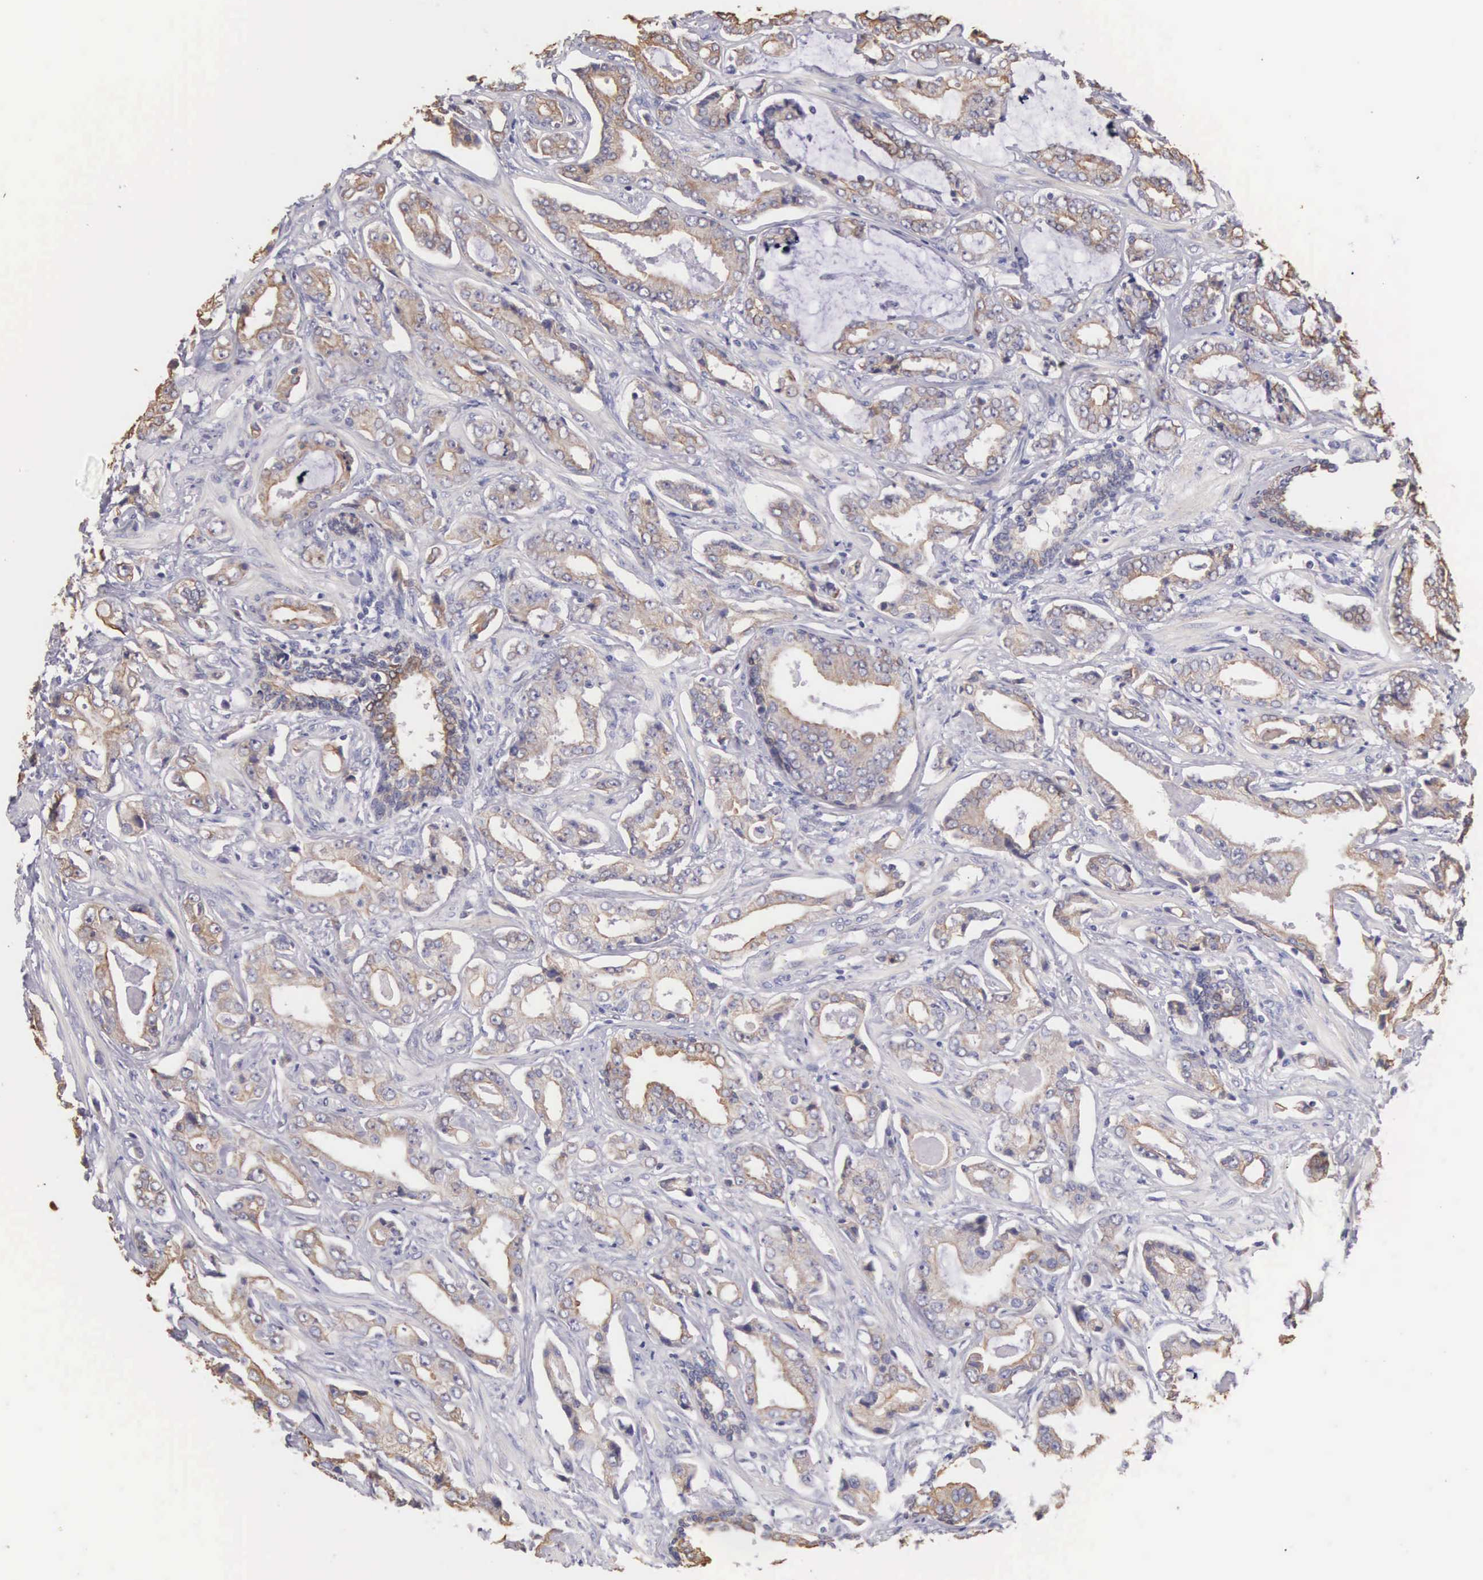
{"staining": {"intensity": "weak", "quantity": "25%-75%", "location": "cytoplasmic/membranous"}, "tissue": "prostate cancer", "cell_type": "Tumor cells", "image_type": "cancer", "snomed": [{"axis": "morphology", "description": "Adenocarcinoma, Low grade"}, {"axis": "topography", "description": "Prostate"}], "caption": "A brown stain highlights weak cytoplasmic/membranous staining of a protein in human adenocarcinoma (low-grade) (prostate) tumor cells. (DAB (3,3'-diaminobenzidine) IHC with brightfield microscopy, high magnification).", "gene": "PIR", "patient": {"sex": "male", "age": 65}}